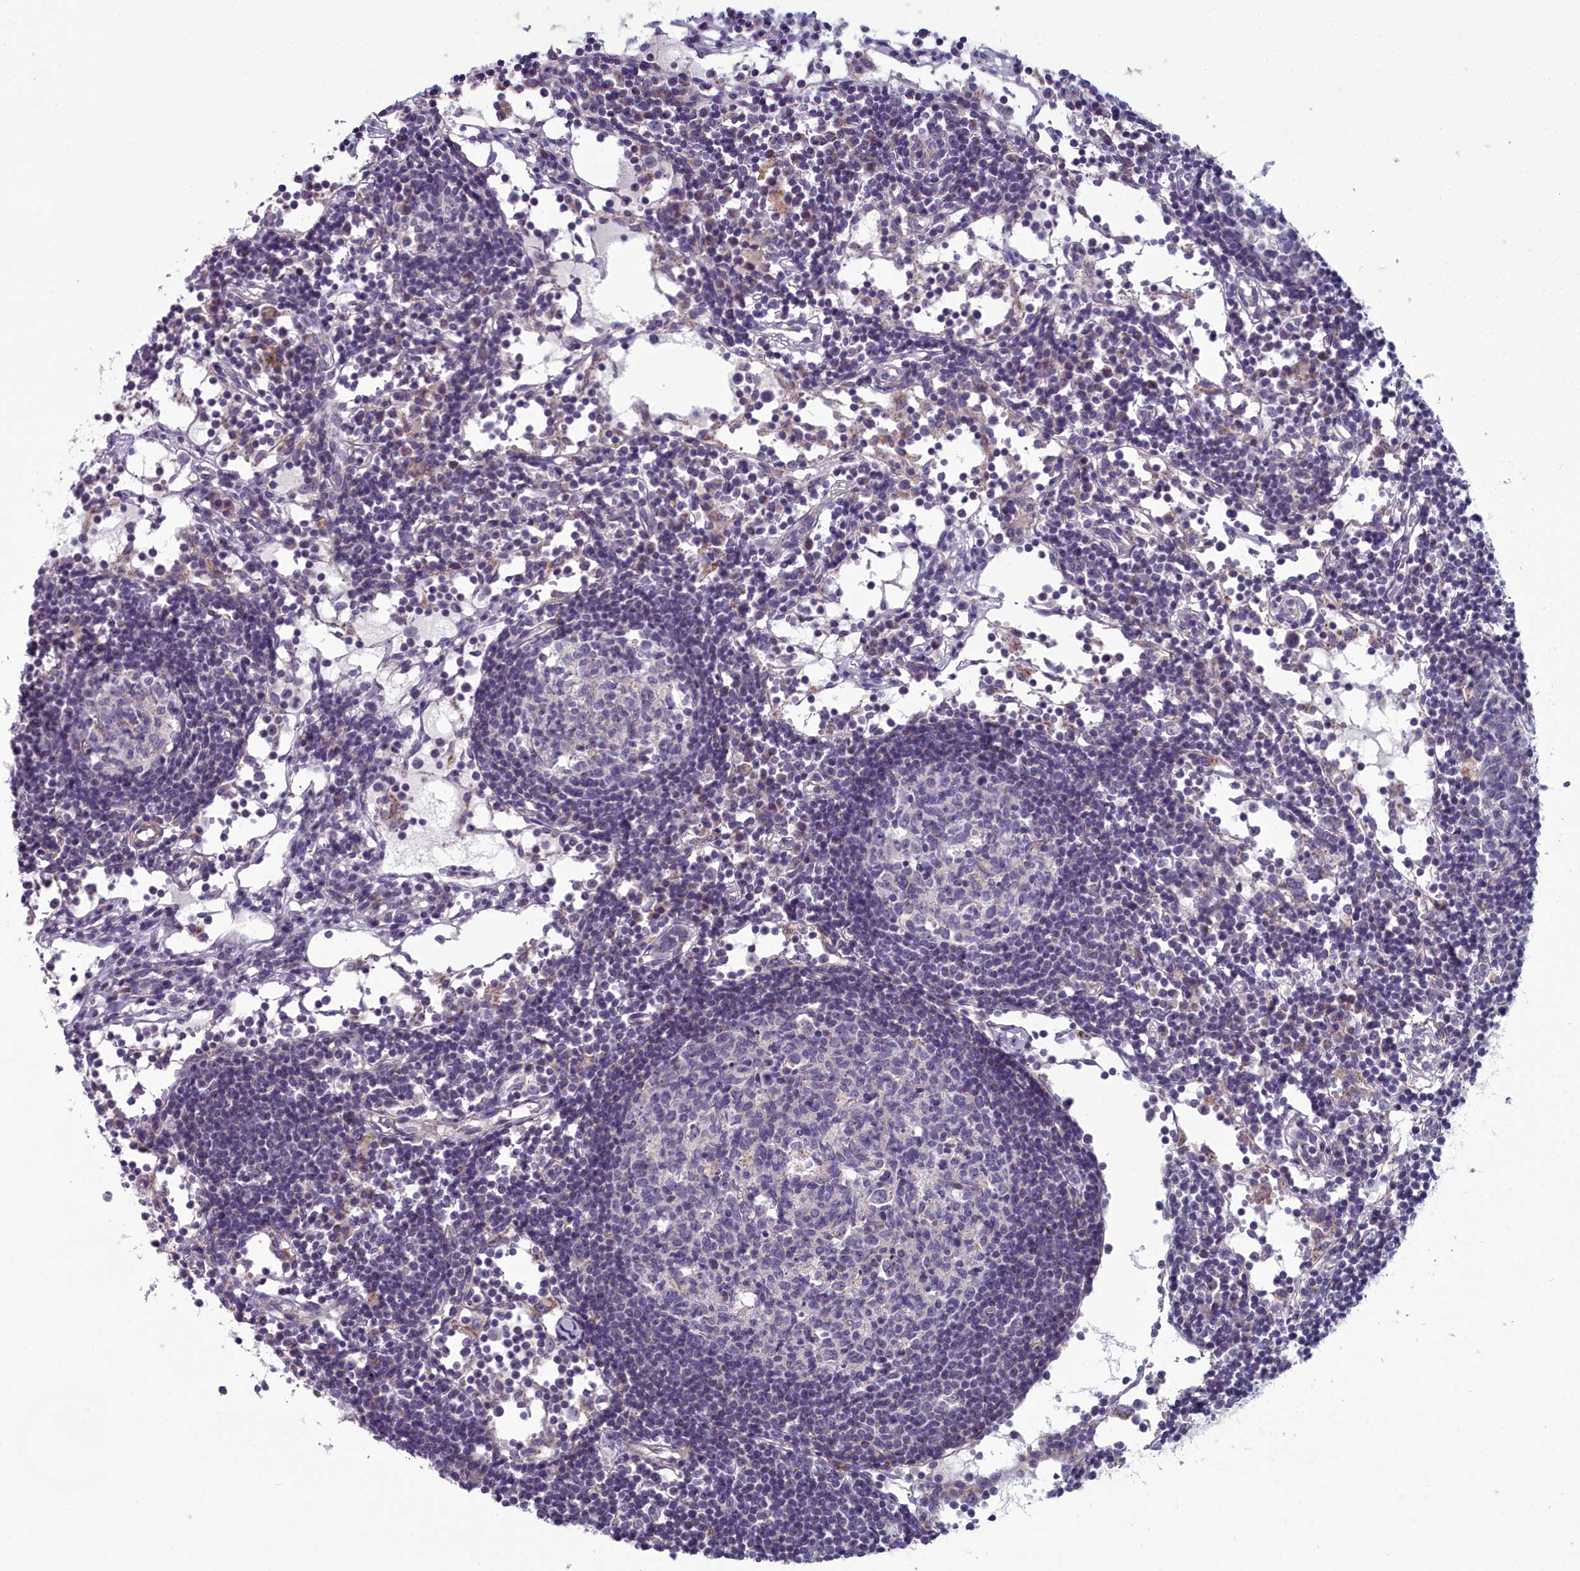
{"staining": {"intensity": "negative", "quantity": "none", "location": "none"}, "tissue": "lymph node", "cell_type": "Germinal center cells", "image_type": "normal", "snomed": [{"axis": "morphology", "description": "Normal tissue, NOS"}, {"axis": "topography", "description": "Lymph node"}], "caption": "Germinal center cells show no significant protein staining in benign lymph node.", "gene": "INSYN2A", "patient": {"sex": "female", "age": 55}}